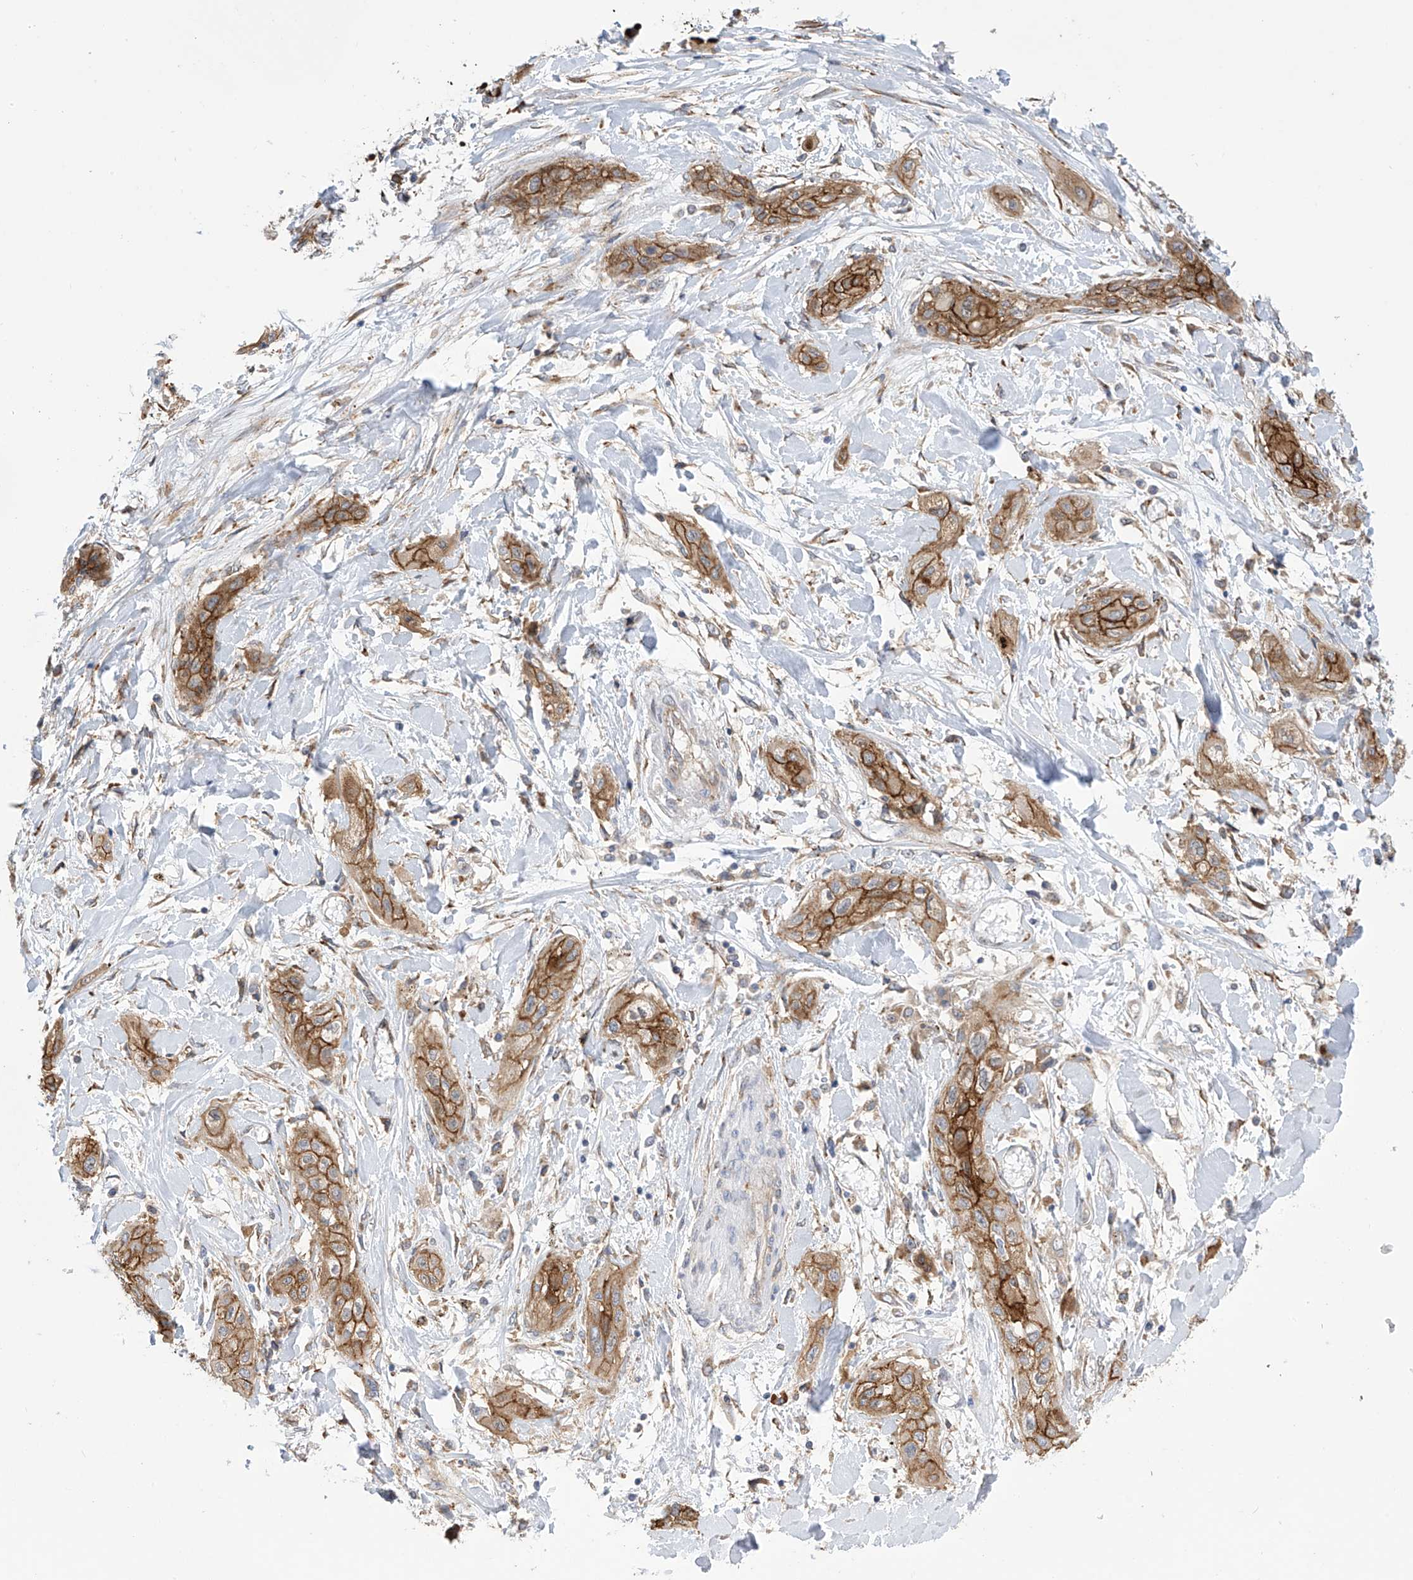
{"staining": {"intensity": "moderate", "quantity": ">75%", "location": "cytoplasmic/membranous"}, "tissue": "lung cancer", "cell_type": "Tumor cells", "image_type": "cancer", "snomed": [{"axis": "morphology", "description": "Squamous cell carcinoma, NOS"}, {"axis": "topography", "description": "Lung"}], "caption": "DAB immunohistochemical staining of squamous cell carcinoma (lung) demonstrates moderate cytoplasmic/membranous protein expression in approximately >75% of tumor cells.", "gene": "KIAA1522", "patient": {"sex": "female", "age": 47}}